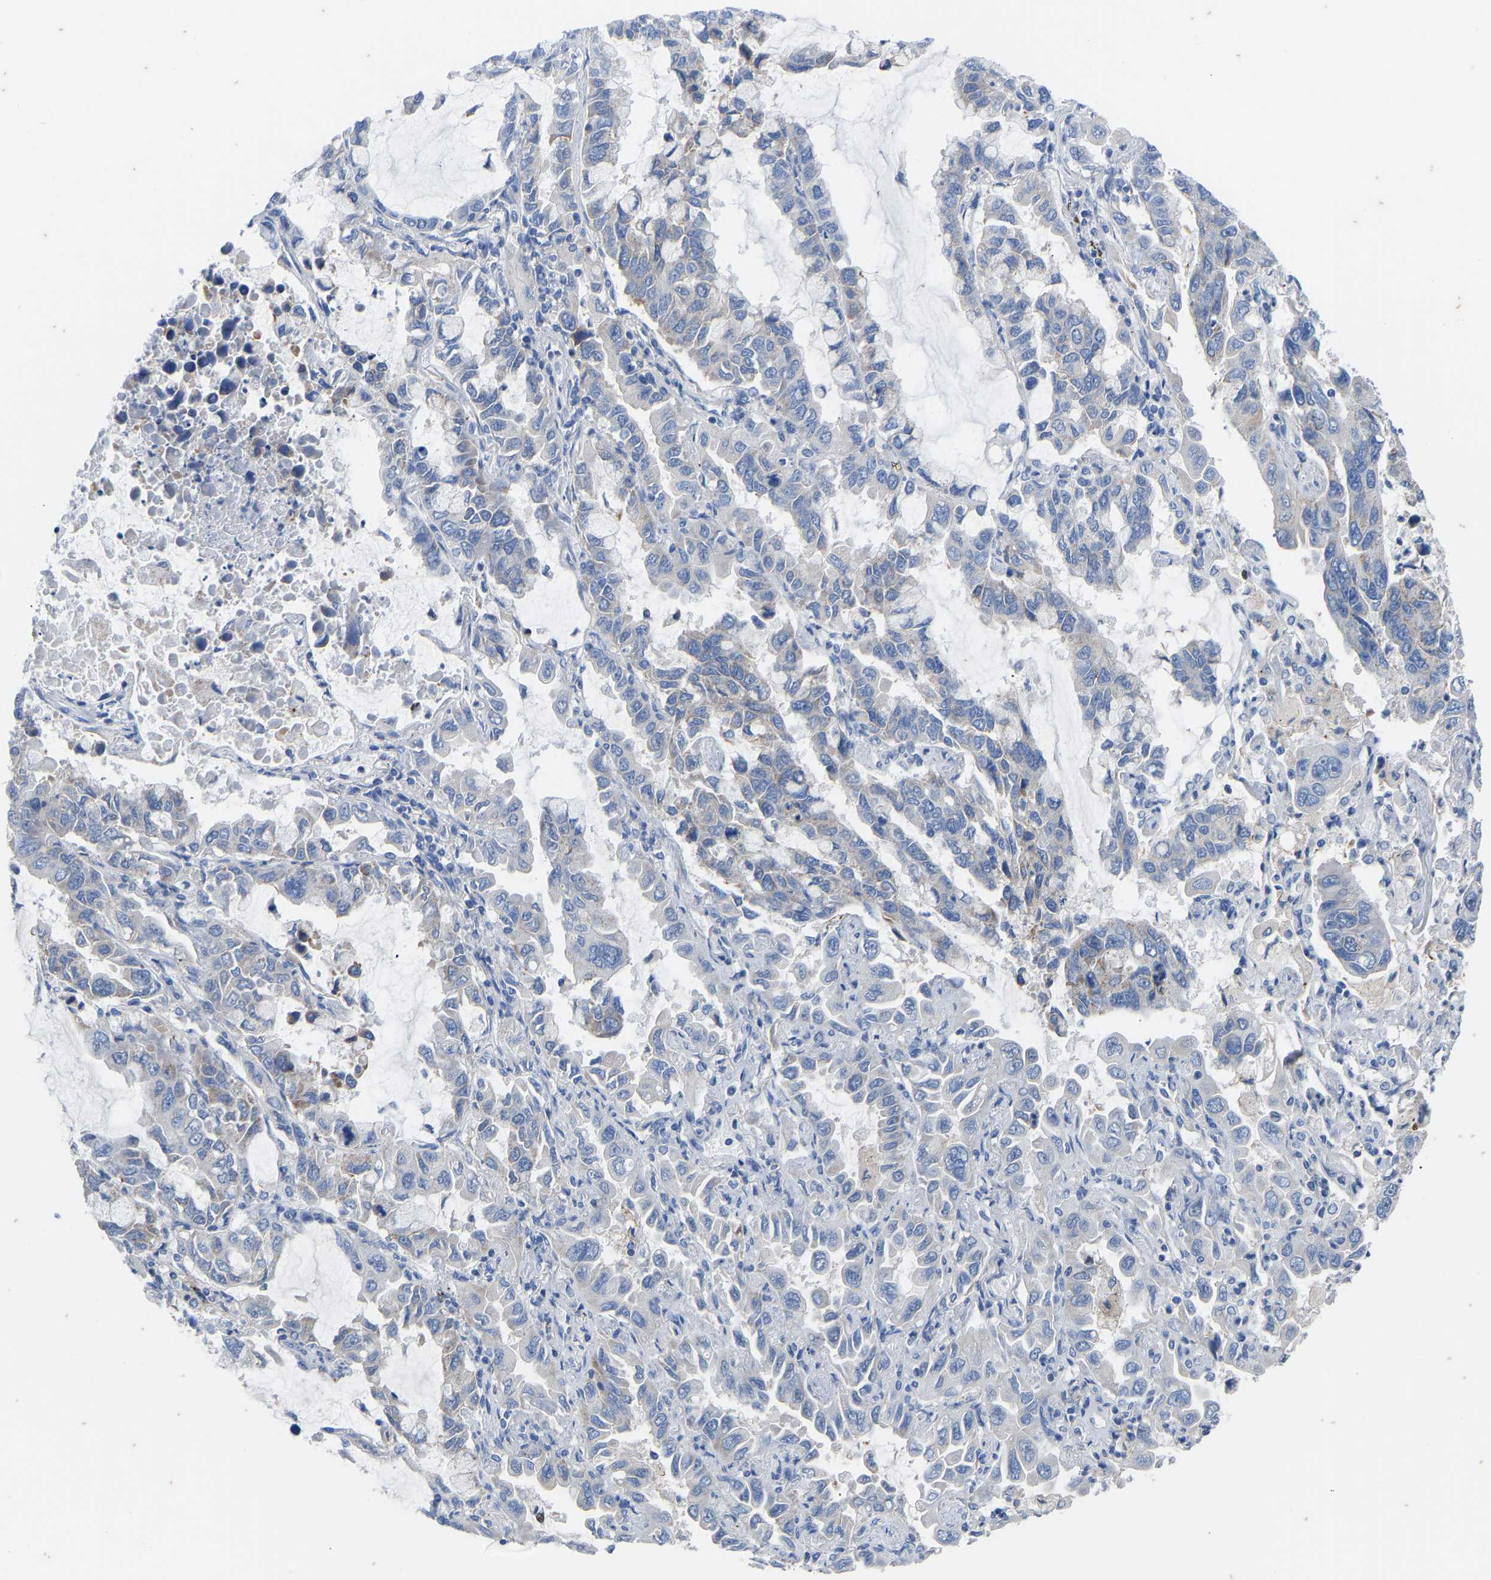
{"staining": {"intensity": "negative", "quantity": "none", "location": "none"}, "tissue": "lung cancer", "cell_type": "Tumor cells", "image_type": "cancer", "snomed": [{"axis": "morphology", "description": "Adenocarcinoma, NOS"}, {"axis": "topography", "description": "Lung"}], "caption": "Tumor cells show no significant protein staining in lung adenocarcinoma.", "gene": "OLIG2", "patient": {"sex": "male", "age": 64}}